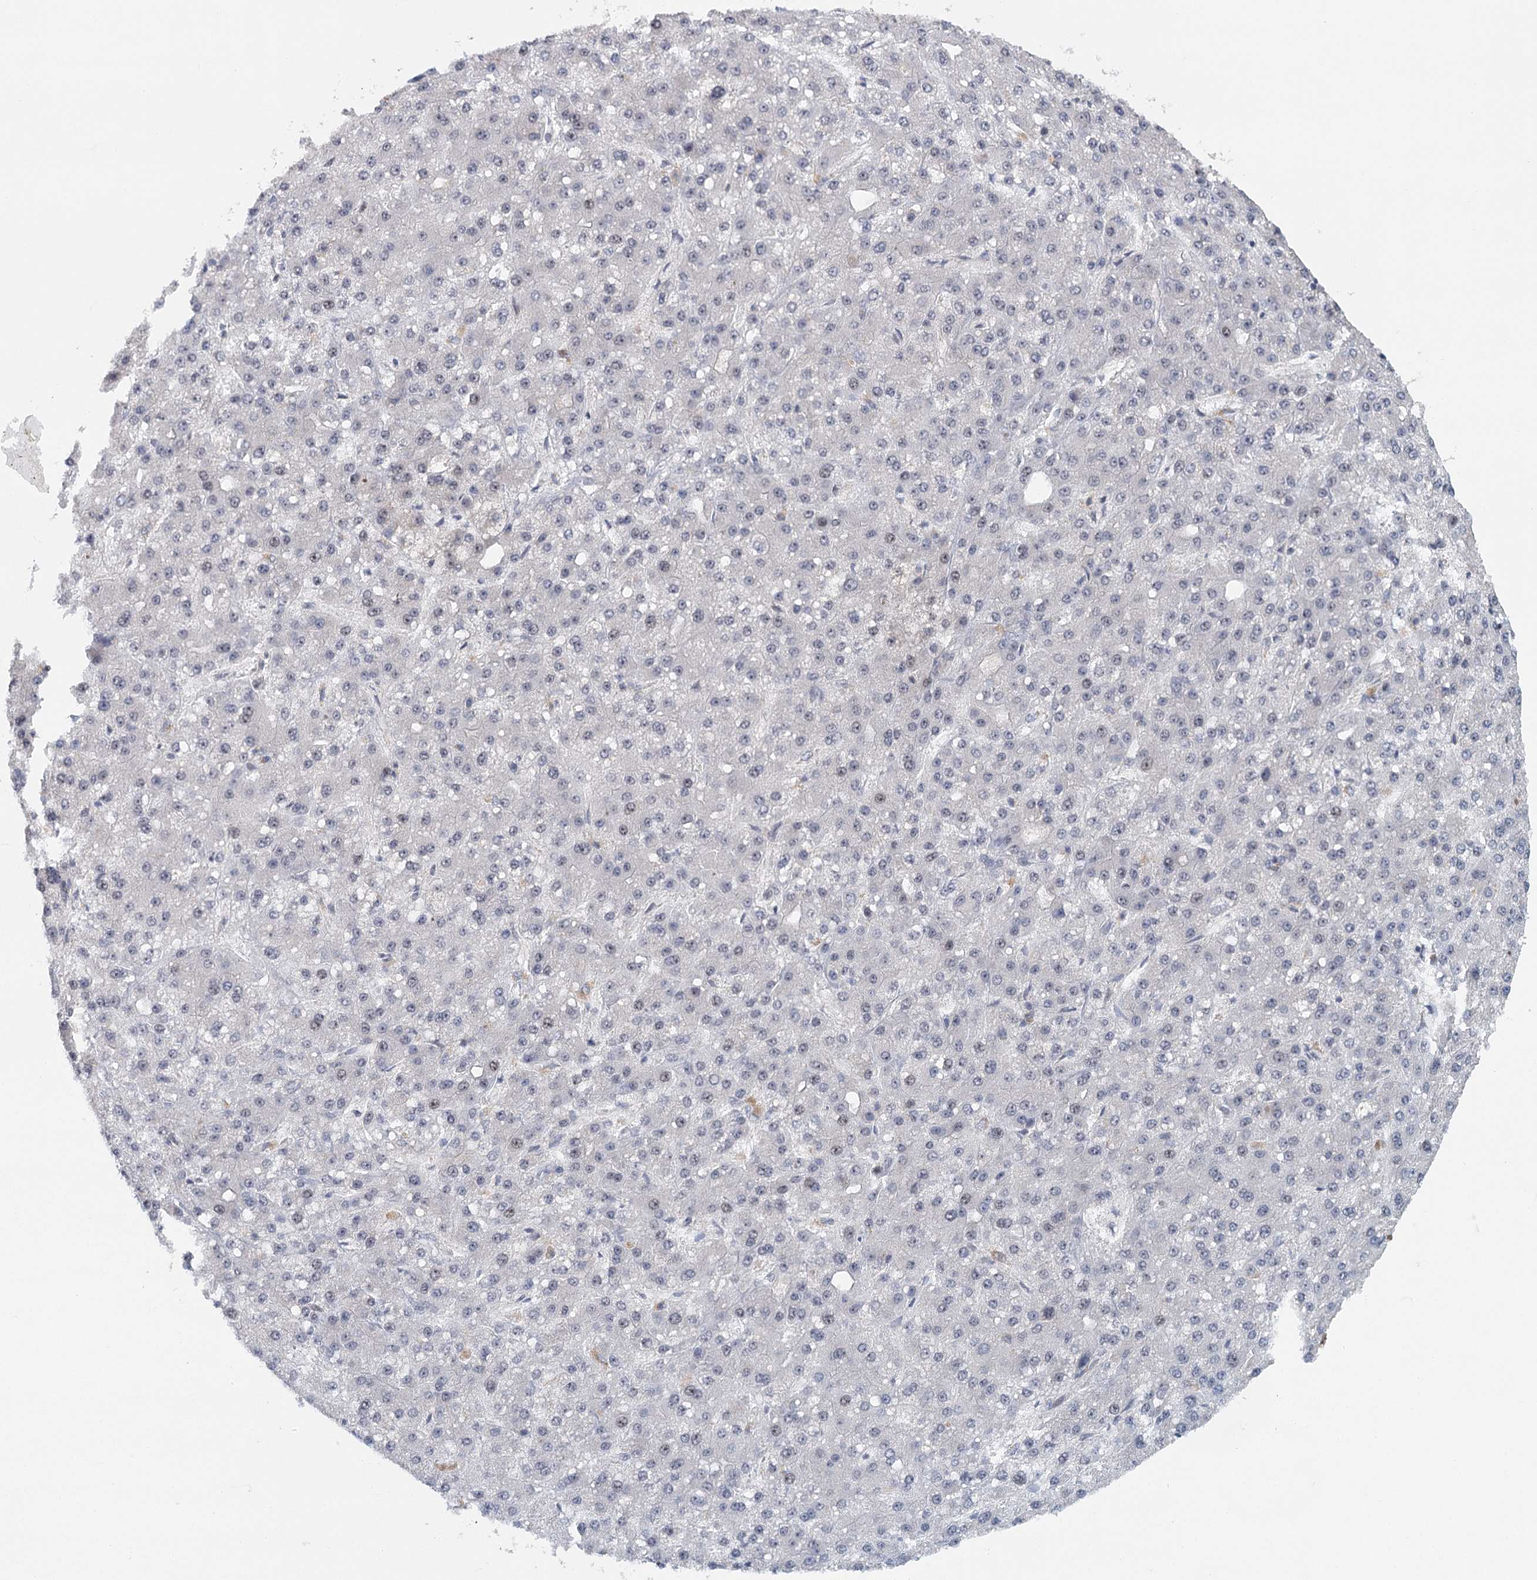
{"staining": {"intensity": "weak", "quantity": "<25%", "location": "nuclear"}, "tissue": "liver cancer", "cell_type": "Tumor cells", "image_type": "cancer", "snomed": [{"axis": "morphology", "description": "Carcinoma, Hepatocellular, NOS"}, {"axis": "topography", "description": "Liver"}], "caption": "DAB (3,3'-diaminobenzidine) immunohistochemical staining of human liver cancer (hepatocellular carcinoma) reveals no significant positivity in tumor cells.", "gene": "TAS2R42", "patient": {"sex": "male", "age": 67}}